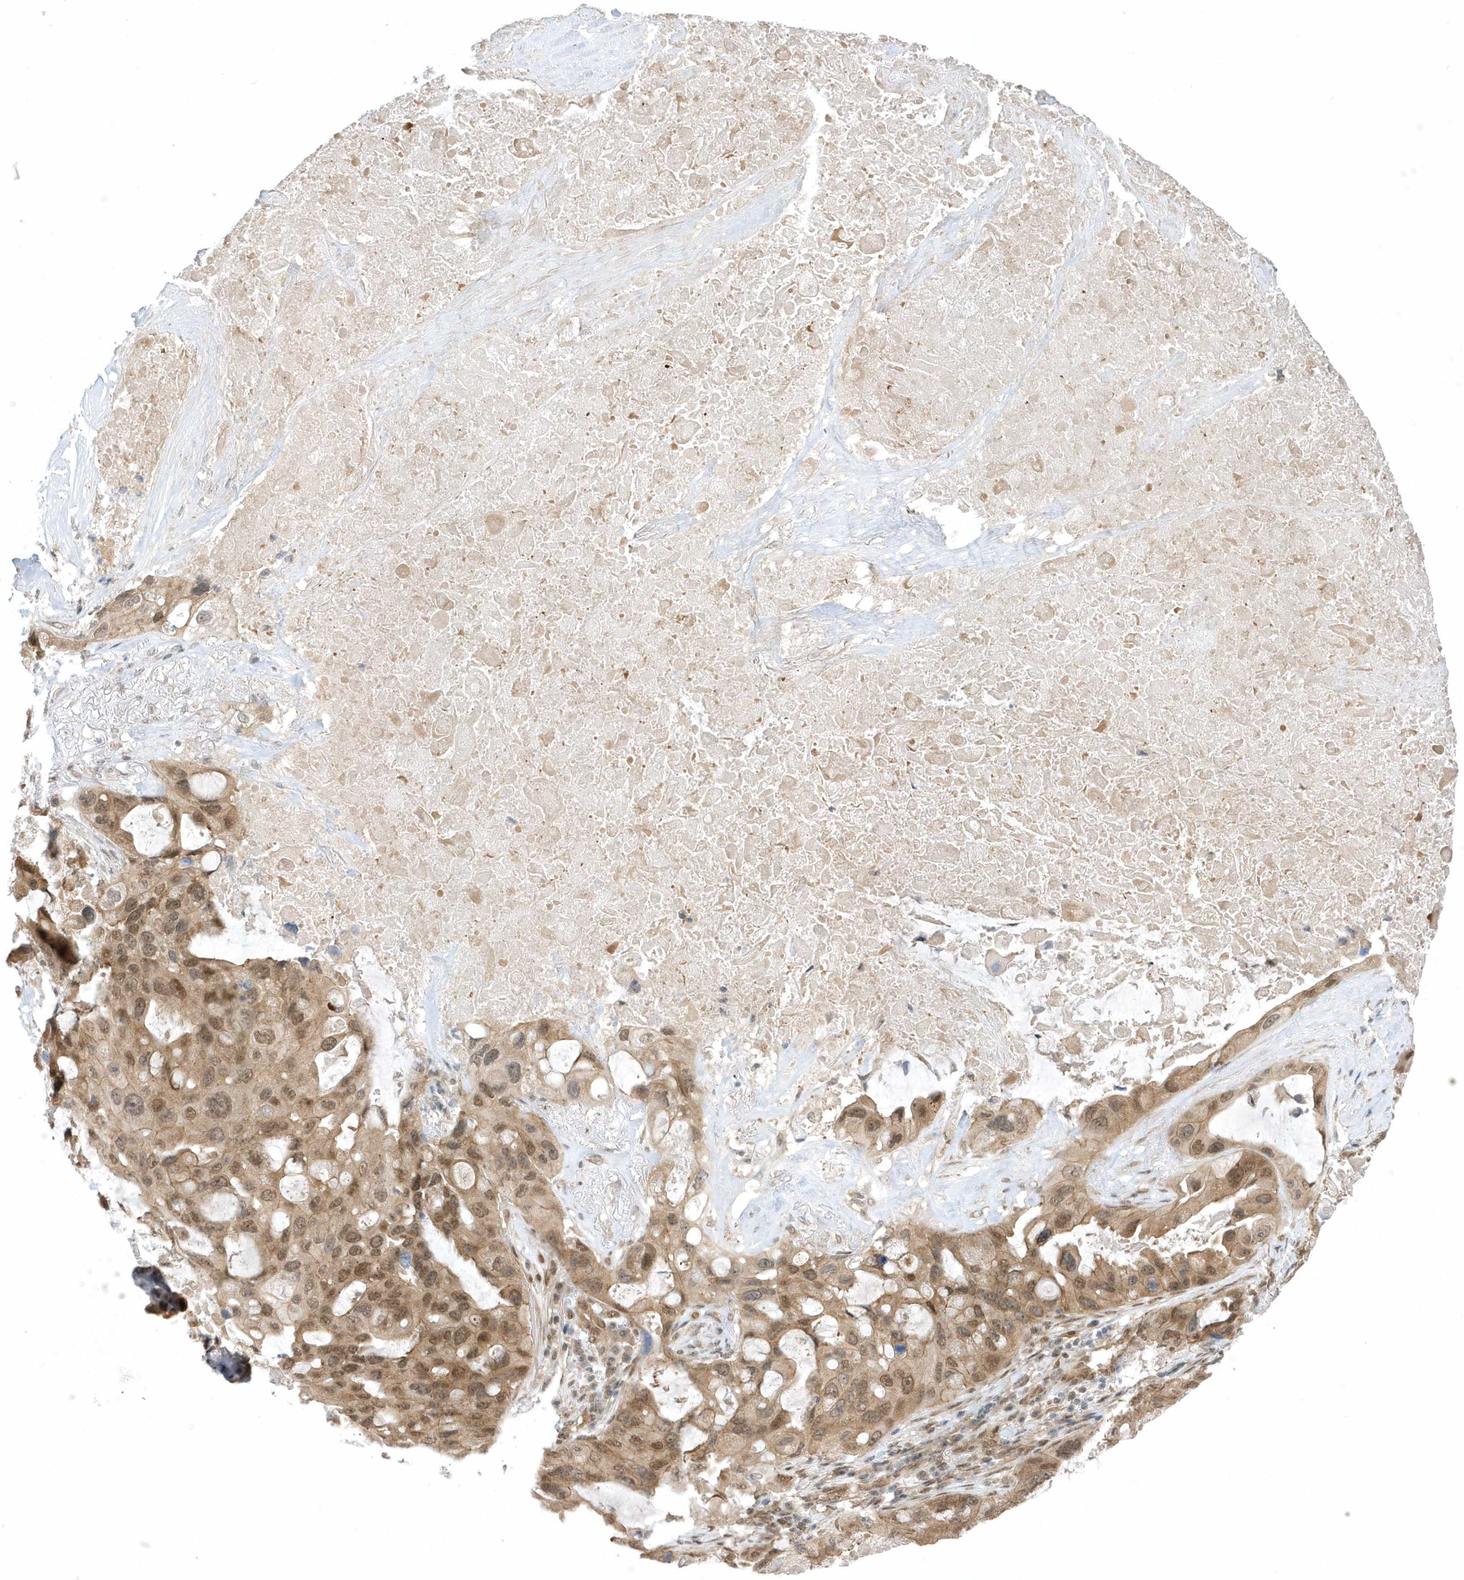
{"staining": {"intensity": "moderate", "quantity": ">75%", "location": "cytoplasmic/membranous,nuclear"}, "tissue": "lung cancer", "cell_type": "Tumor cells", "image_type": "cancer", "snomed": [{"axis": "morphology", "description": "Squamous cell carcinoma, NOS"}, {"axis": "topography", "description": "Lung"}], "caption": "Squamous cell carcinoma (lung) stained with a brown dye shows moderate cytoplasmic/membranous and nuclear positive staining in about >75% of tumor cells.", "gene": "USP53", "patient": {"sex": "female", "age": 73}}